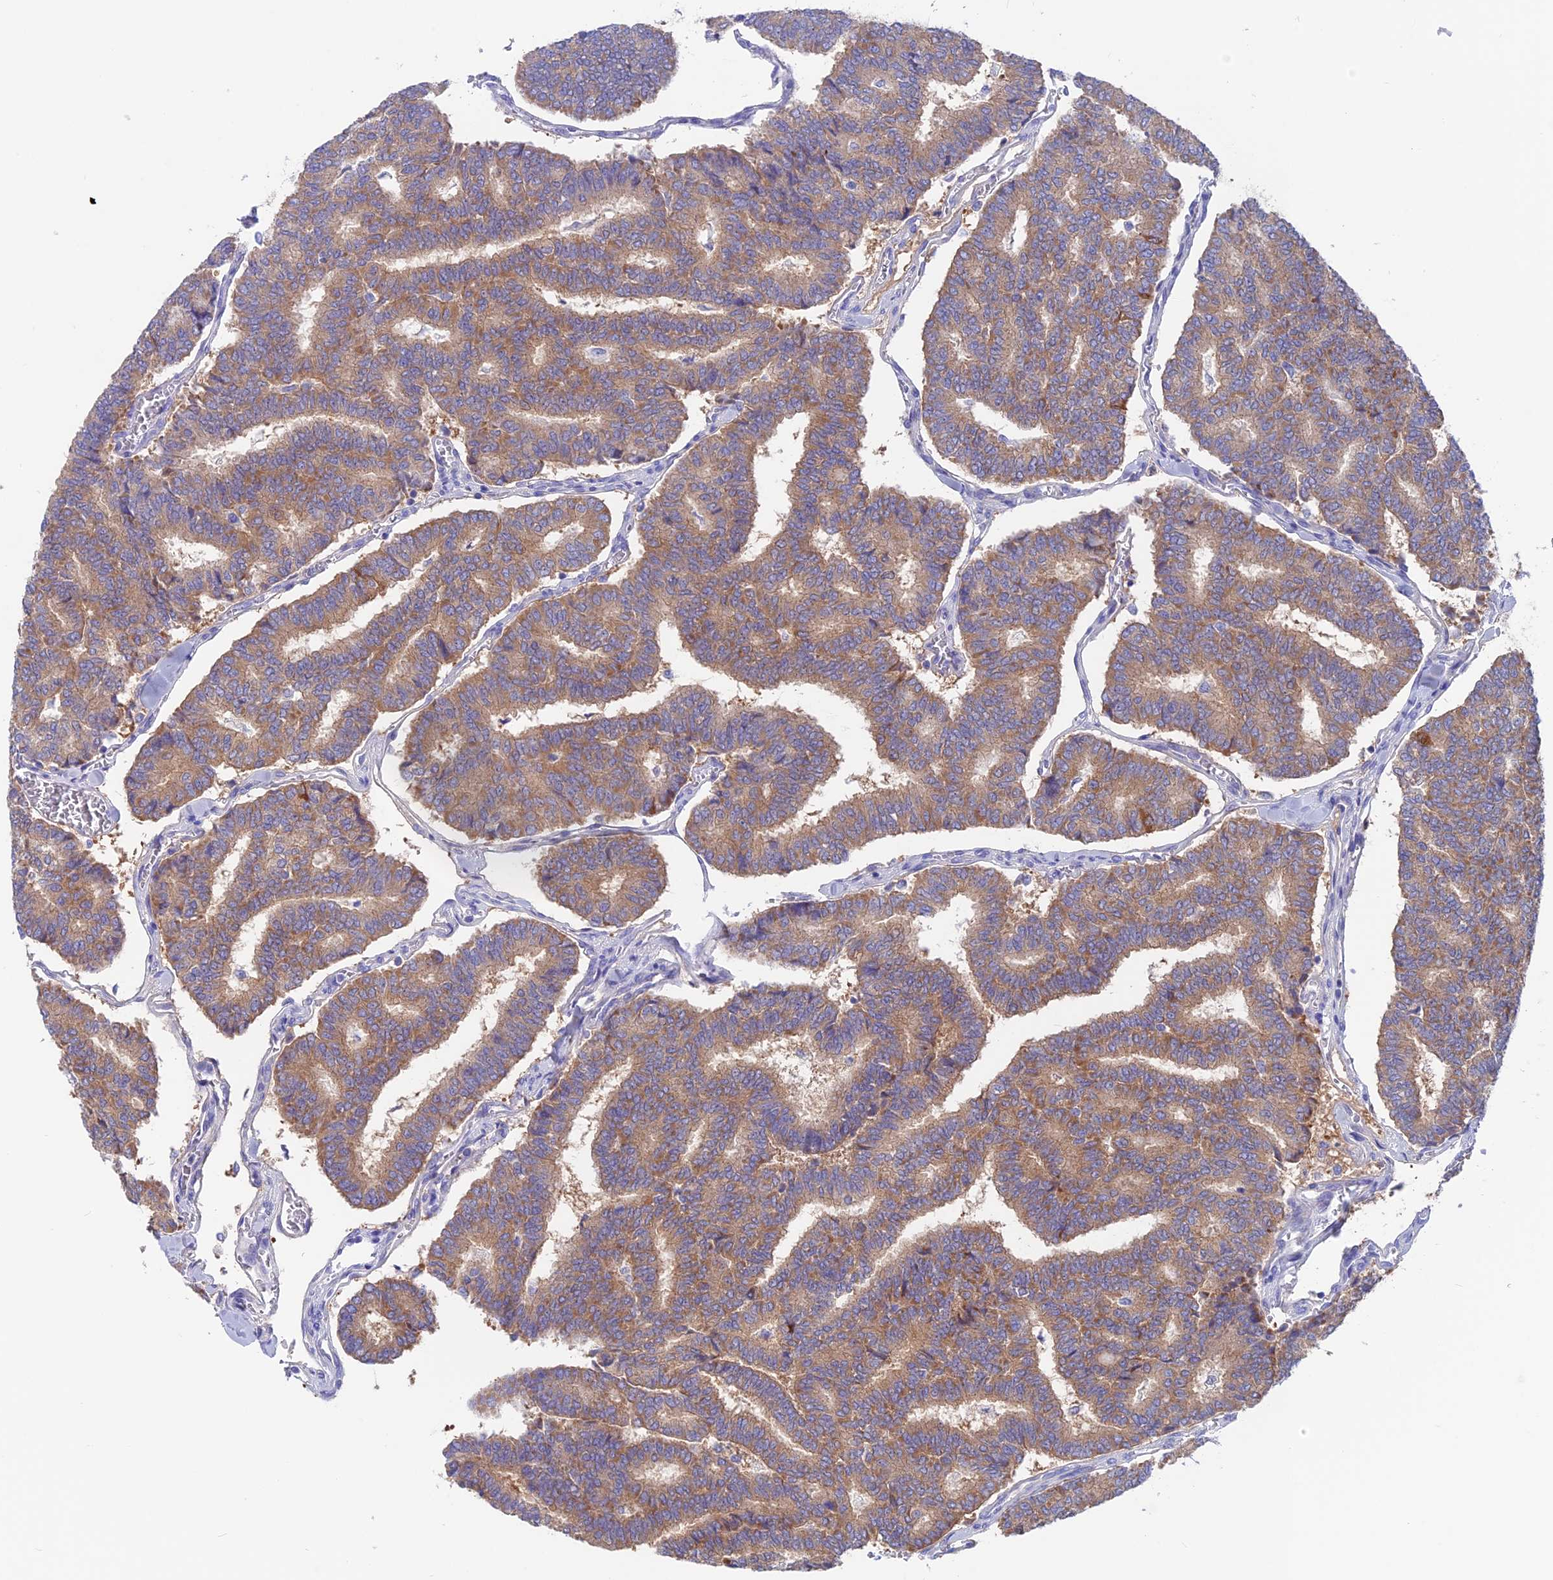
{"staining": {"intensity": "moderate", "quantity": ">75%", "location": "cytoplasmic/membranous"}, "tissue": "thyroid cancer", "cell_type": "Tumor cells", "image_type": "cancer", "snomed": [{"axis": "morphology", "description": "Papillary adenocarcinoma, NOS"}, {"axis": "topography", "description": "Thyroid gland"}], "caption": "IHC micrograph of thyroid cancer stained for a protein (brown), which exhibits medium levels of moderate cytoplasmic/membranous expression in approximately >75% of tumor cells.", "gene": "LZTFL1", "patient": {"sex": "female", "age": 35}}